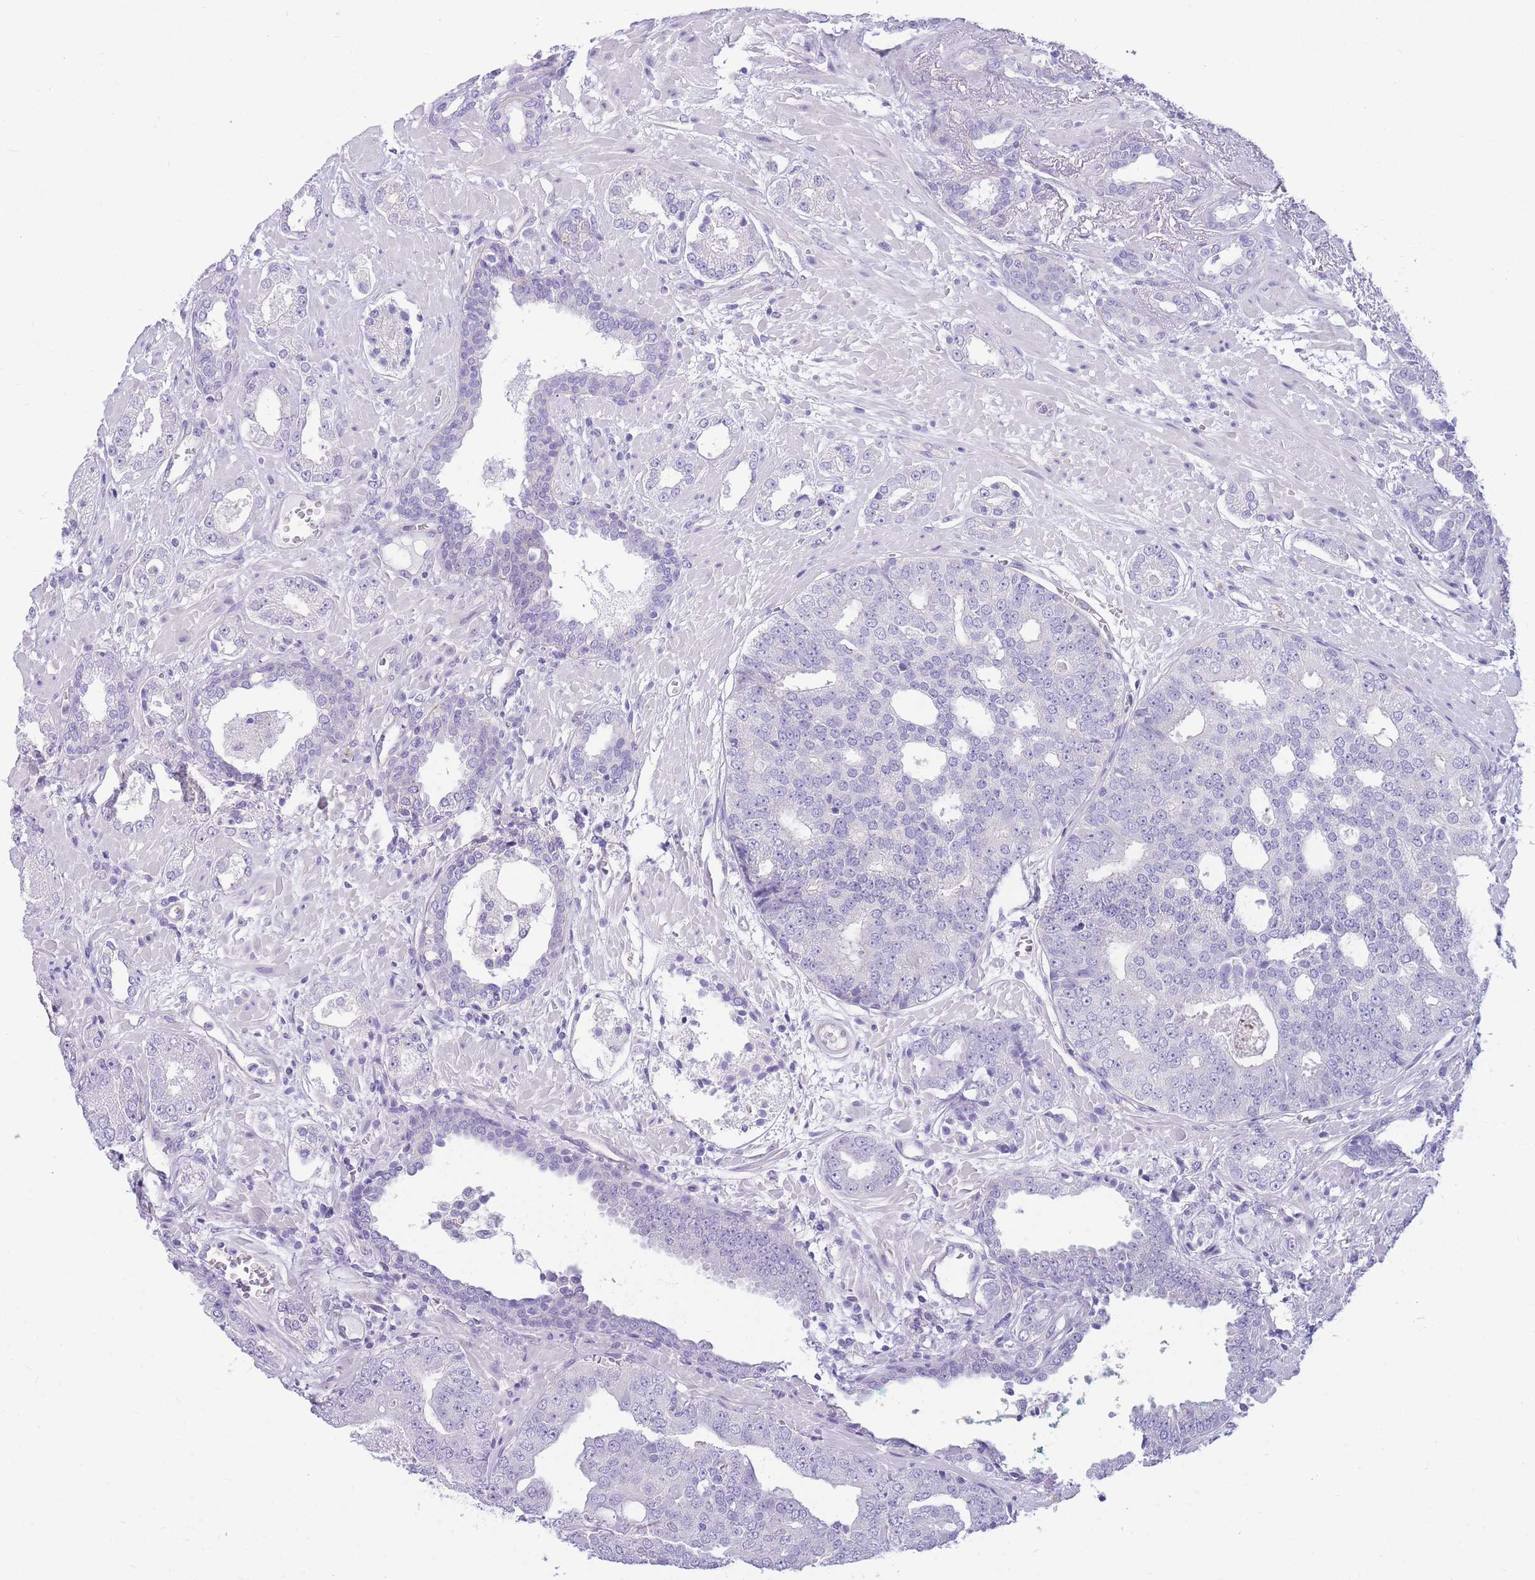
{"staining": {"intensity": "negative", "quantity": "none", "location": "none"}, "tissue": "prostate cancer", "cell_type": "Tumor cells", "image_type": "cancer", "snomed": [{"axis": "morphology", "description": "Adenocarcinoma, High grade"}, {"axis": "topography", "description": "Prostate"}], "caption": "This is an immunohistochemistry (IHC) image of high-grade adenocarcinoma (prostate). There is no staining in tumor cells.", "gene": "ZNF311", "patient": {"sex": "male", "age": 71}}